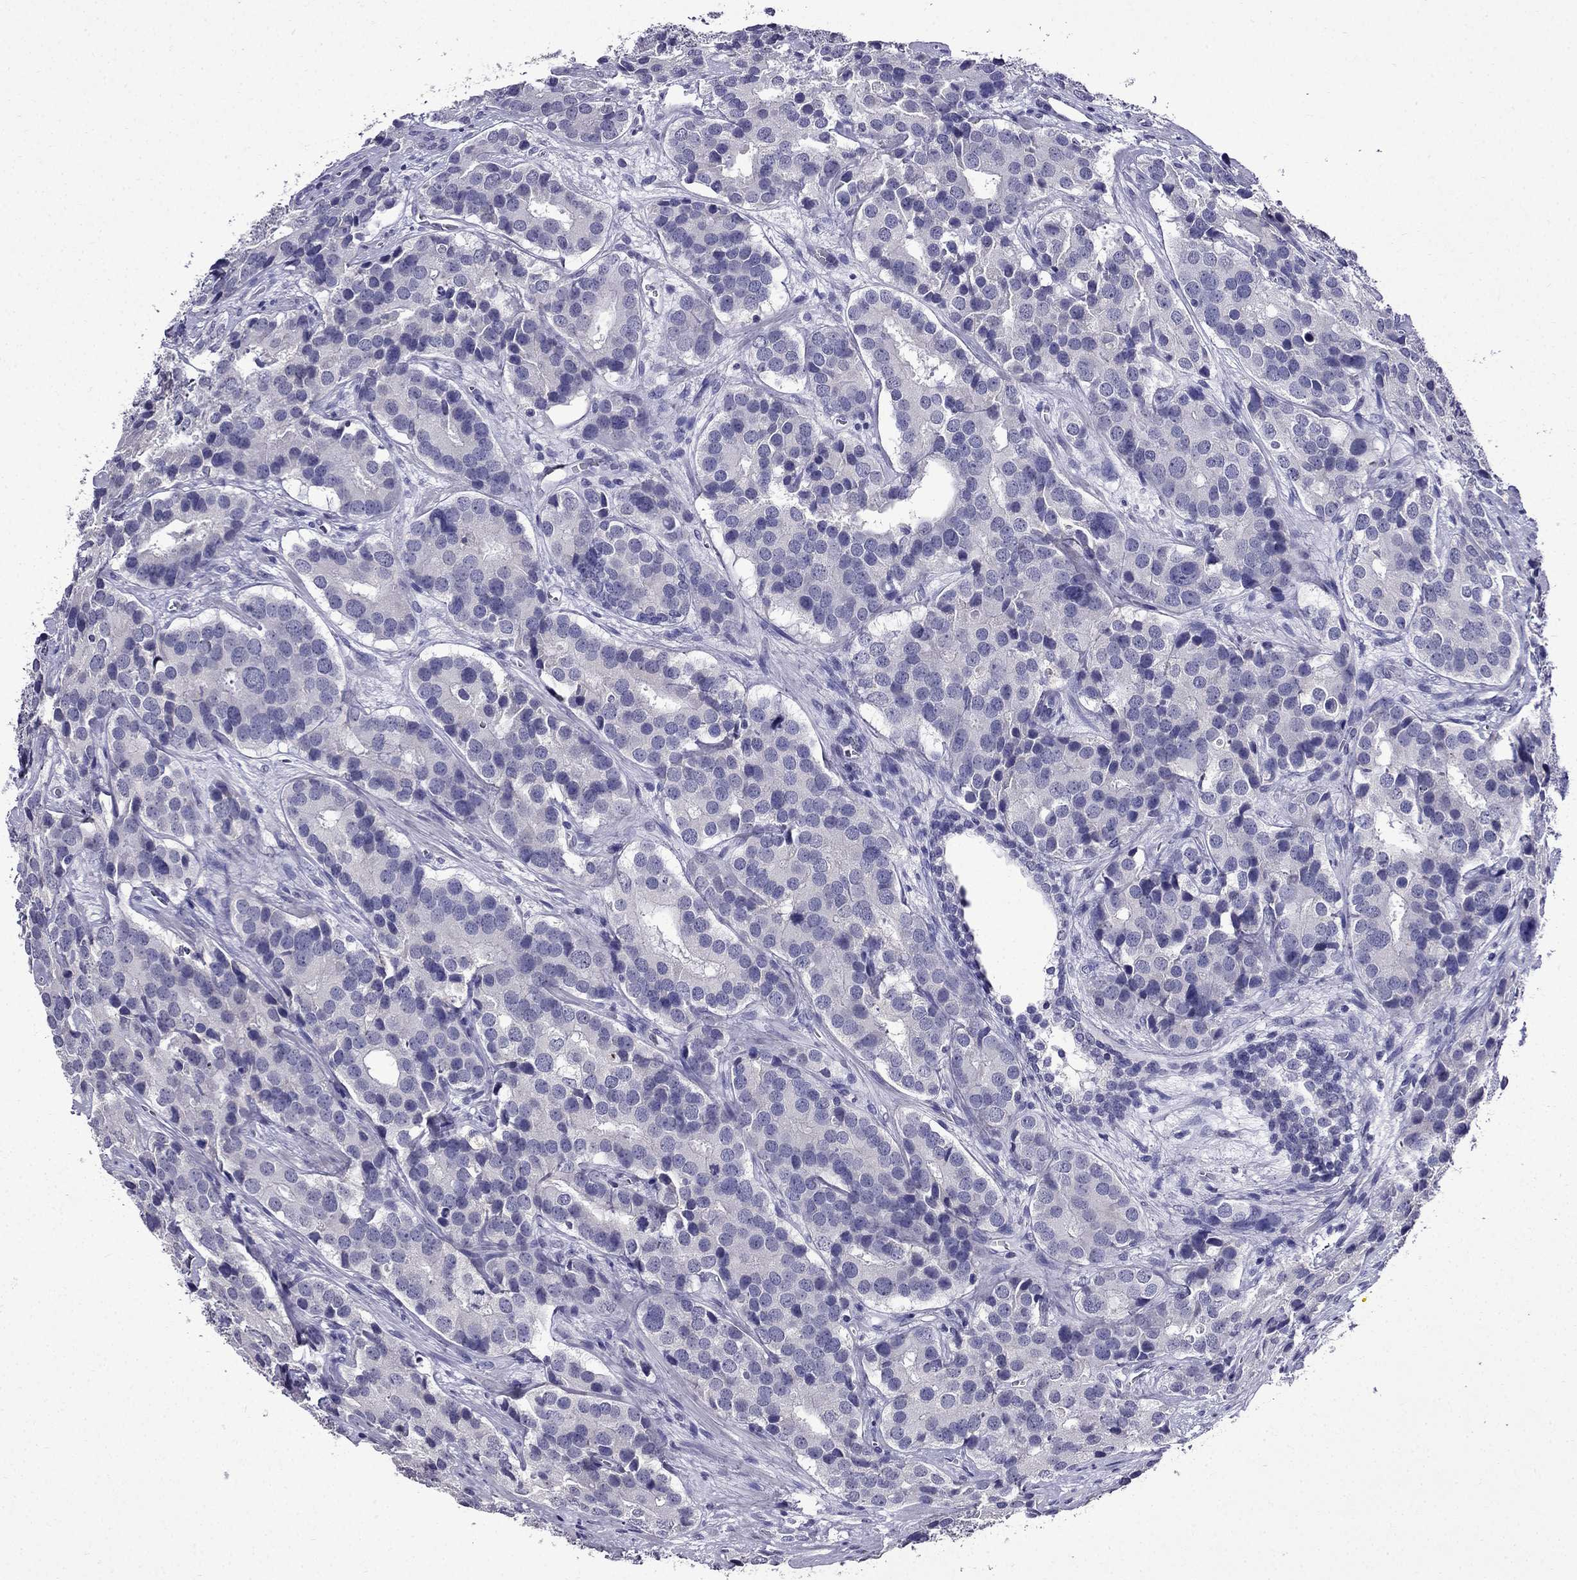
{"staining": {"intensity": "negative", "quantity": "none", "location": "none"}, "tissue": "prostate cancer", "cell_type": "Tumor cells", "image_type": "cancer", "snomed": [{"axis": "morphology", "description": "Adenocarcinoma, NOS"}, {"axis": "topography", "description": "Prostate and seminal vesicle, NOS"}], "caption": "Tumor cells are negative for protein expression in human prostate cancer (adenocarcinoma). Nuclei are stained in blue.", "gene": "DNAH17", "patient": {"sex": "male", "age": 63}}